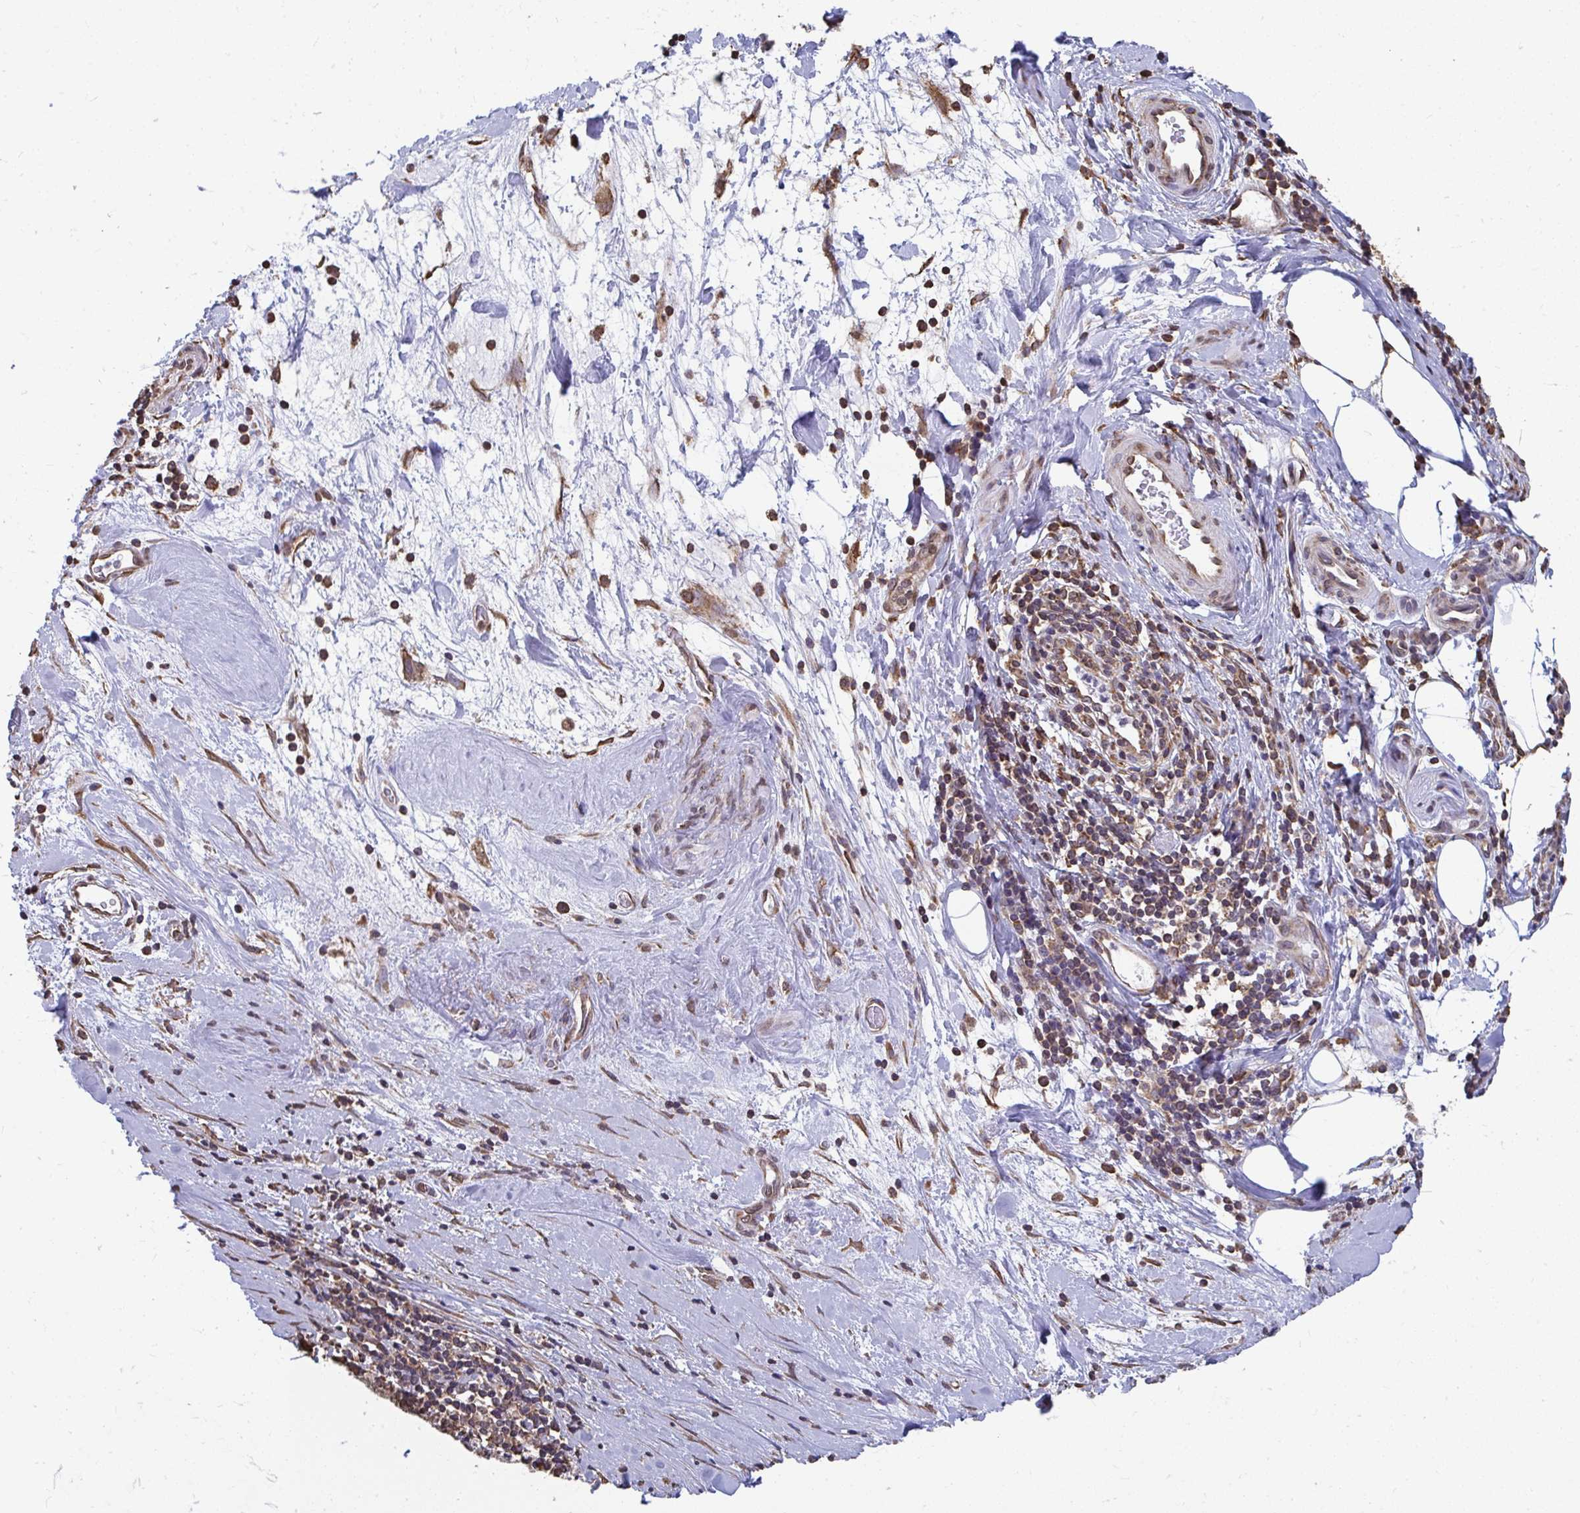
{"staining": {"intensity": "weak", "quantity": "25%-75%", "location": "cytoplasmic/membranous"}, "tissue": "cervical cancer", "cell_type": "Tumor cells", "image_type": "cancer", "snomed": [{"axis": "morphology", "description": "Squamous cell carcinoma, NOS"}, {"axis": "topography", "description": "Cervix"}], "caption": "This is a micrograph of immunohistochemistry (IHC) staining of squamous cell carcinoma (cervical), which shows weak staining in the cytoplasmic/membranous of tumor cells.", "gene": "SYNCRIP", "patient": {"sex": "female", "age": 55}}